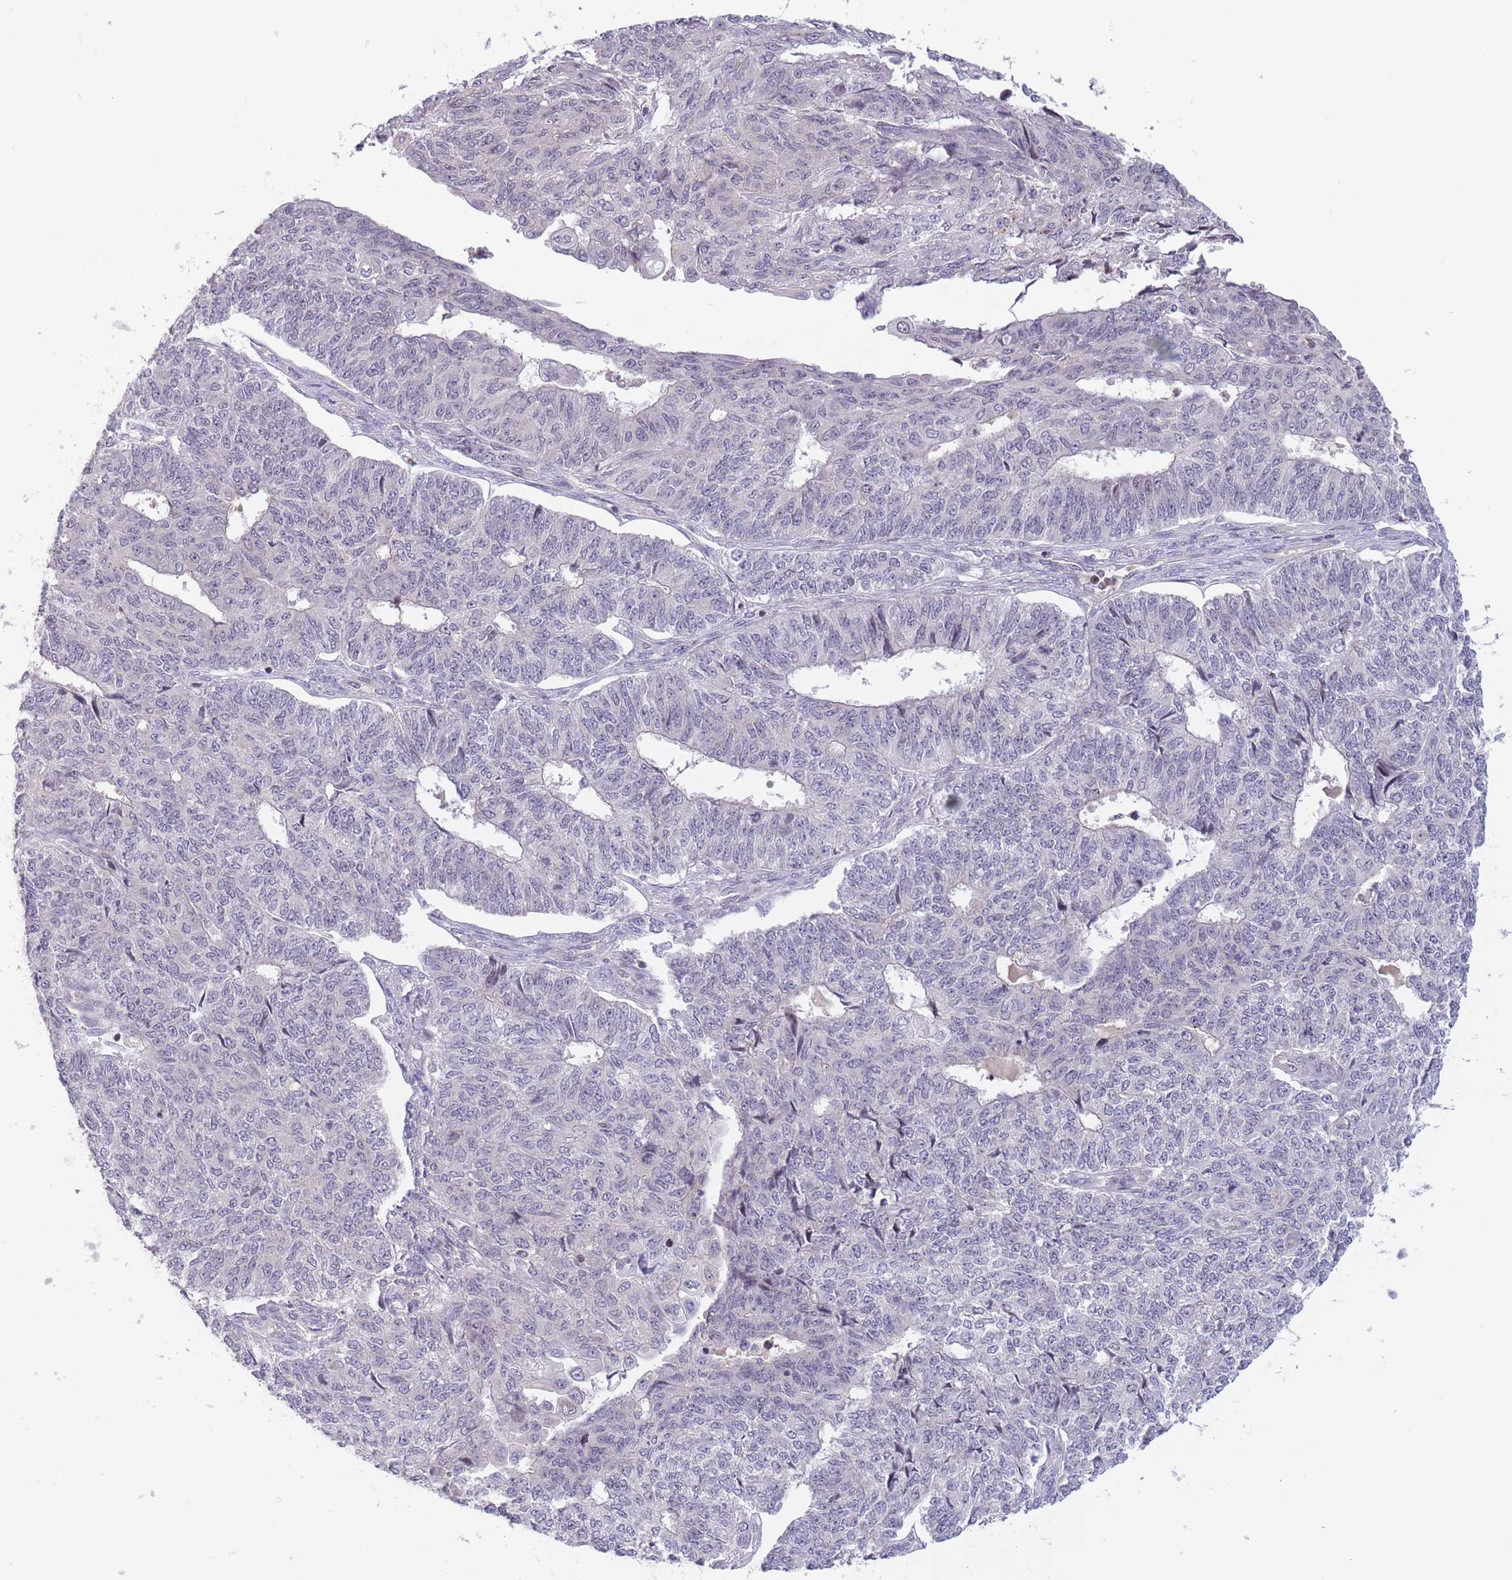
{"staining": {"intensity": "negative", "quantity": "none", "location": "none"}, "tissue": "endometrial cancer", "cell_type": "Tumor cells", "image_type": "cancer", "snomed": [{"axis": "morphology", "description": "Adenocarcinoma, NOS"}, {"axis": "topography", "description": "Endometrium"}], "caption": "Histopathology image shows no protein expression in tumor cells of endometrial adenocarcinoma tissue. (Stains: DAB immunohistochemistry with hematoxylin counter stain, Microscopy: brightfield microscopy at high magnification).", "gene": "SLC35F5", "patient": {"sex": "female", "age": 32}}